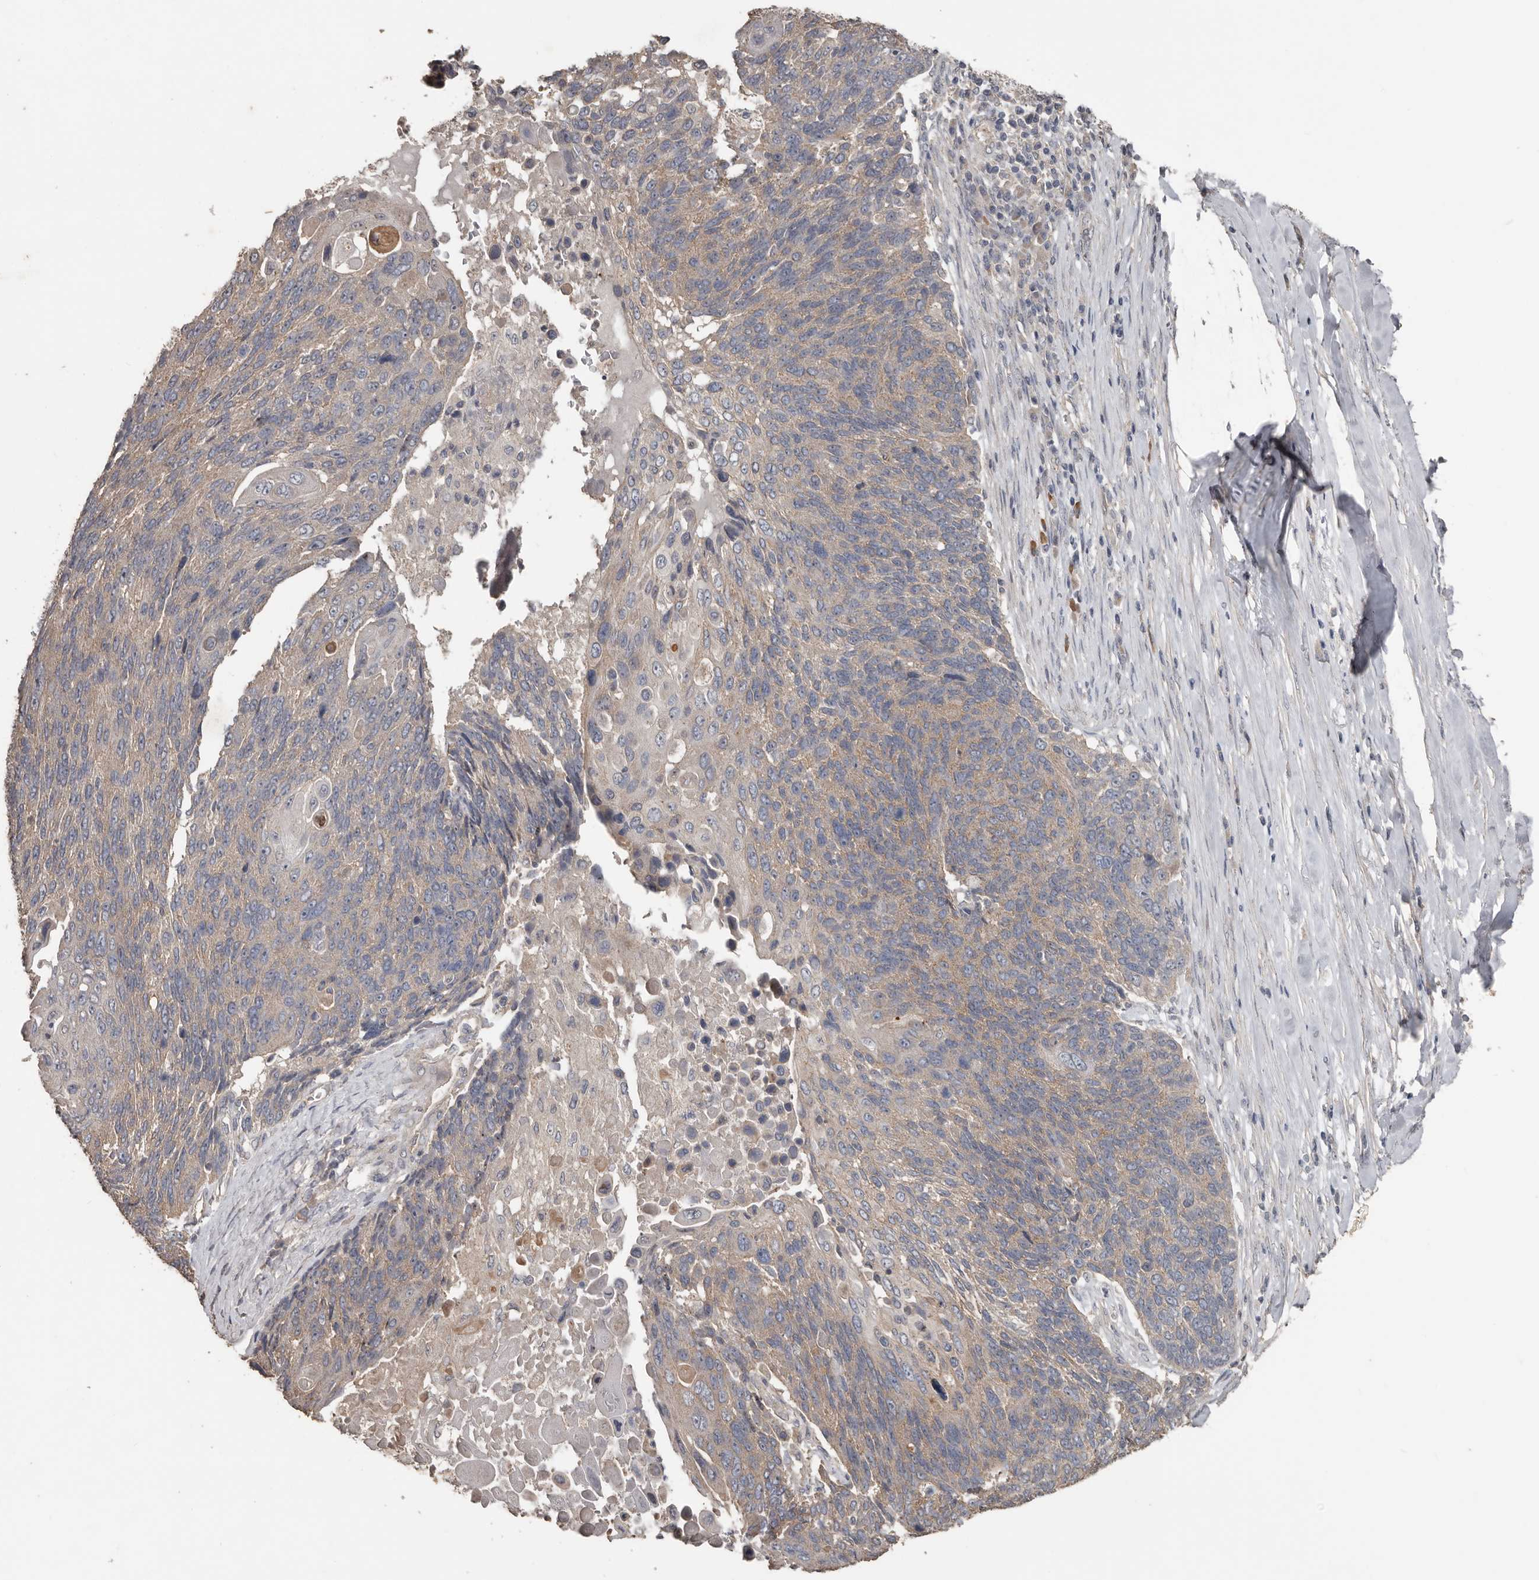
{"staining": {"intensity": "weak", "quantity": "<25%", "location": "cytoplasmic/membranous"}, "tissue": "lung cancer", "cell_type": "Tumor cells", "image_type": "cancer", "snomed": [{"axis": "morphology", "description": "Squamous cell carcinoma, NOS"}, {"axis": "topography", "description": "Lung"}], "caption": "A histopathology image of human lung cancer is negative for staining in tumor cells. (DAB (3,3'-diaminobenzidine) IHC, high magnification).", "gene": "HYAL4", "patient": {"sex": "male", "age": 66}}